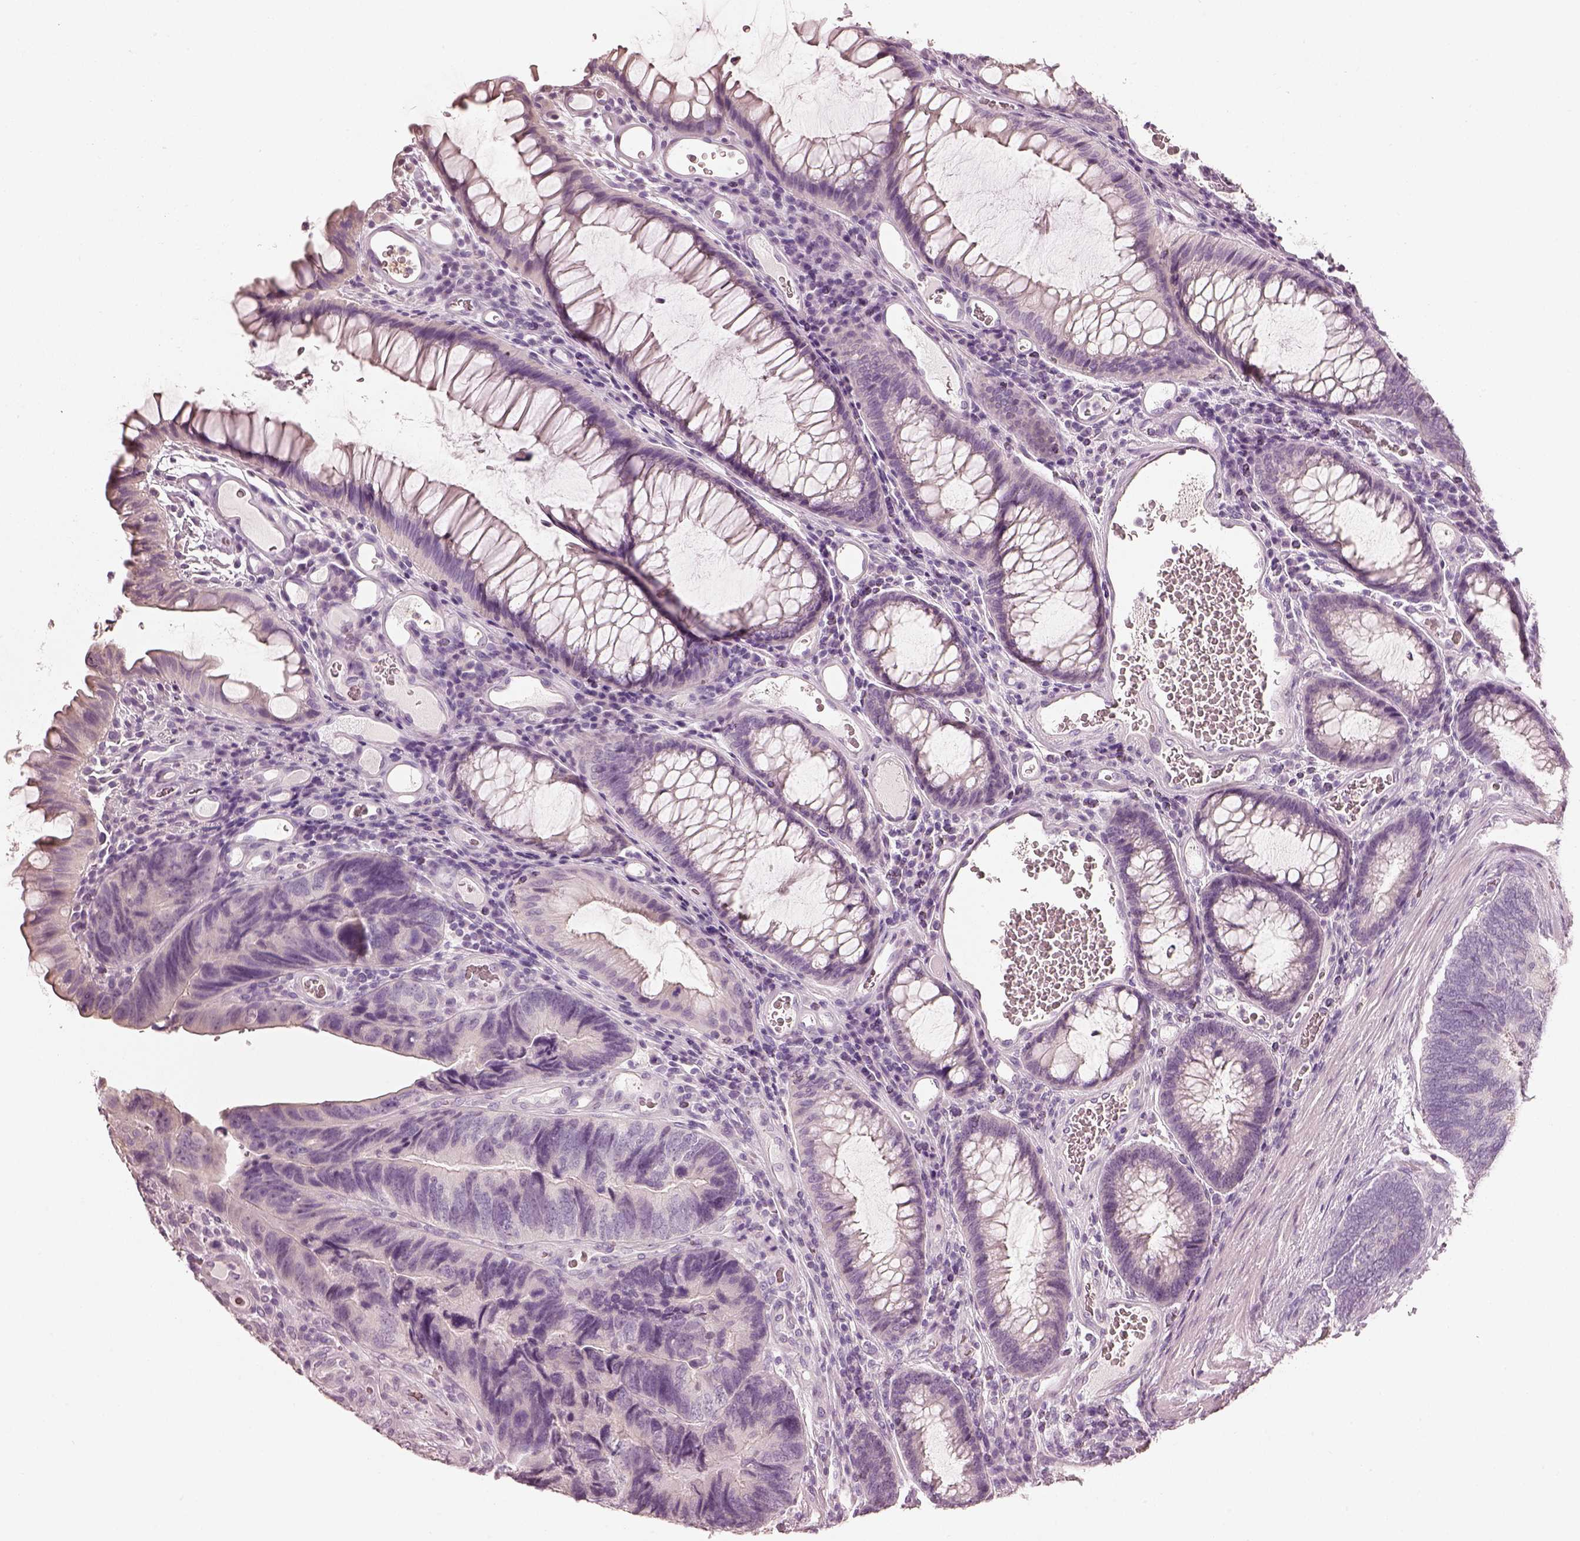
{"staining": {"intensity": "negative", "quantity": "none", "location": "none"}, "tissue": "colorectal cancer", "cell_type": "Tumor cells", "image_type": "cancer", "snomed": [{"axis": "morphology", "description": "Adenocarcinoma, NOS"}, {"axis": "topography", "description": "Colon"}], "caption": "Immunohistochemistry histopathology image of human adenocarcinoma (colorectal) stained for a protein (brown), which reveals no staining in tumor cells.", "gene": "PNOC", "patient": {"sex": "female", "age": 67}}